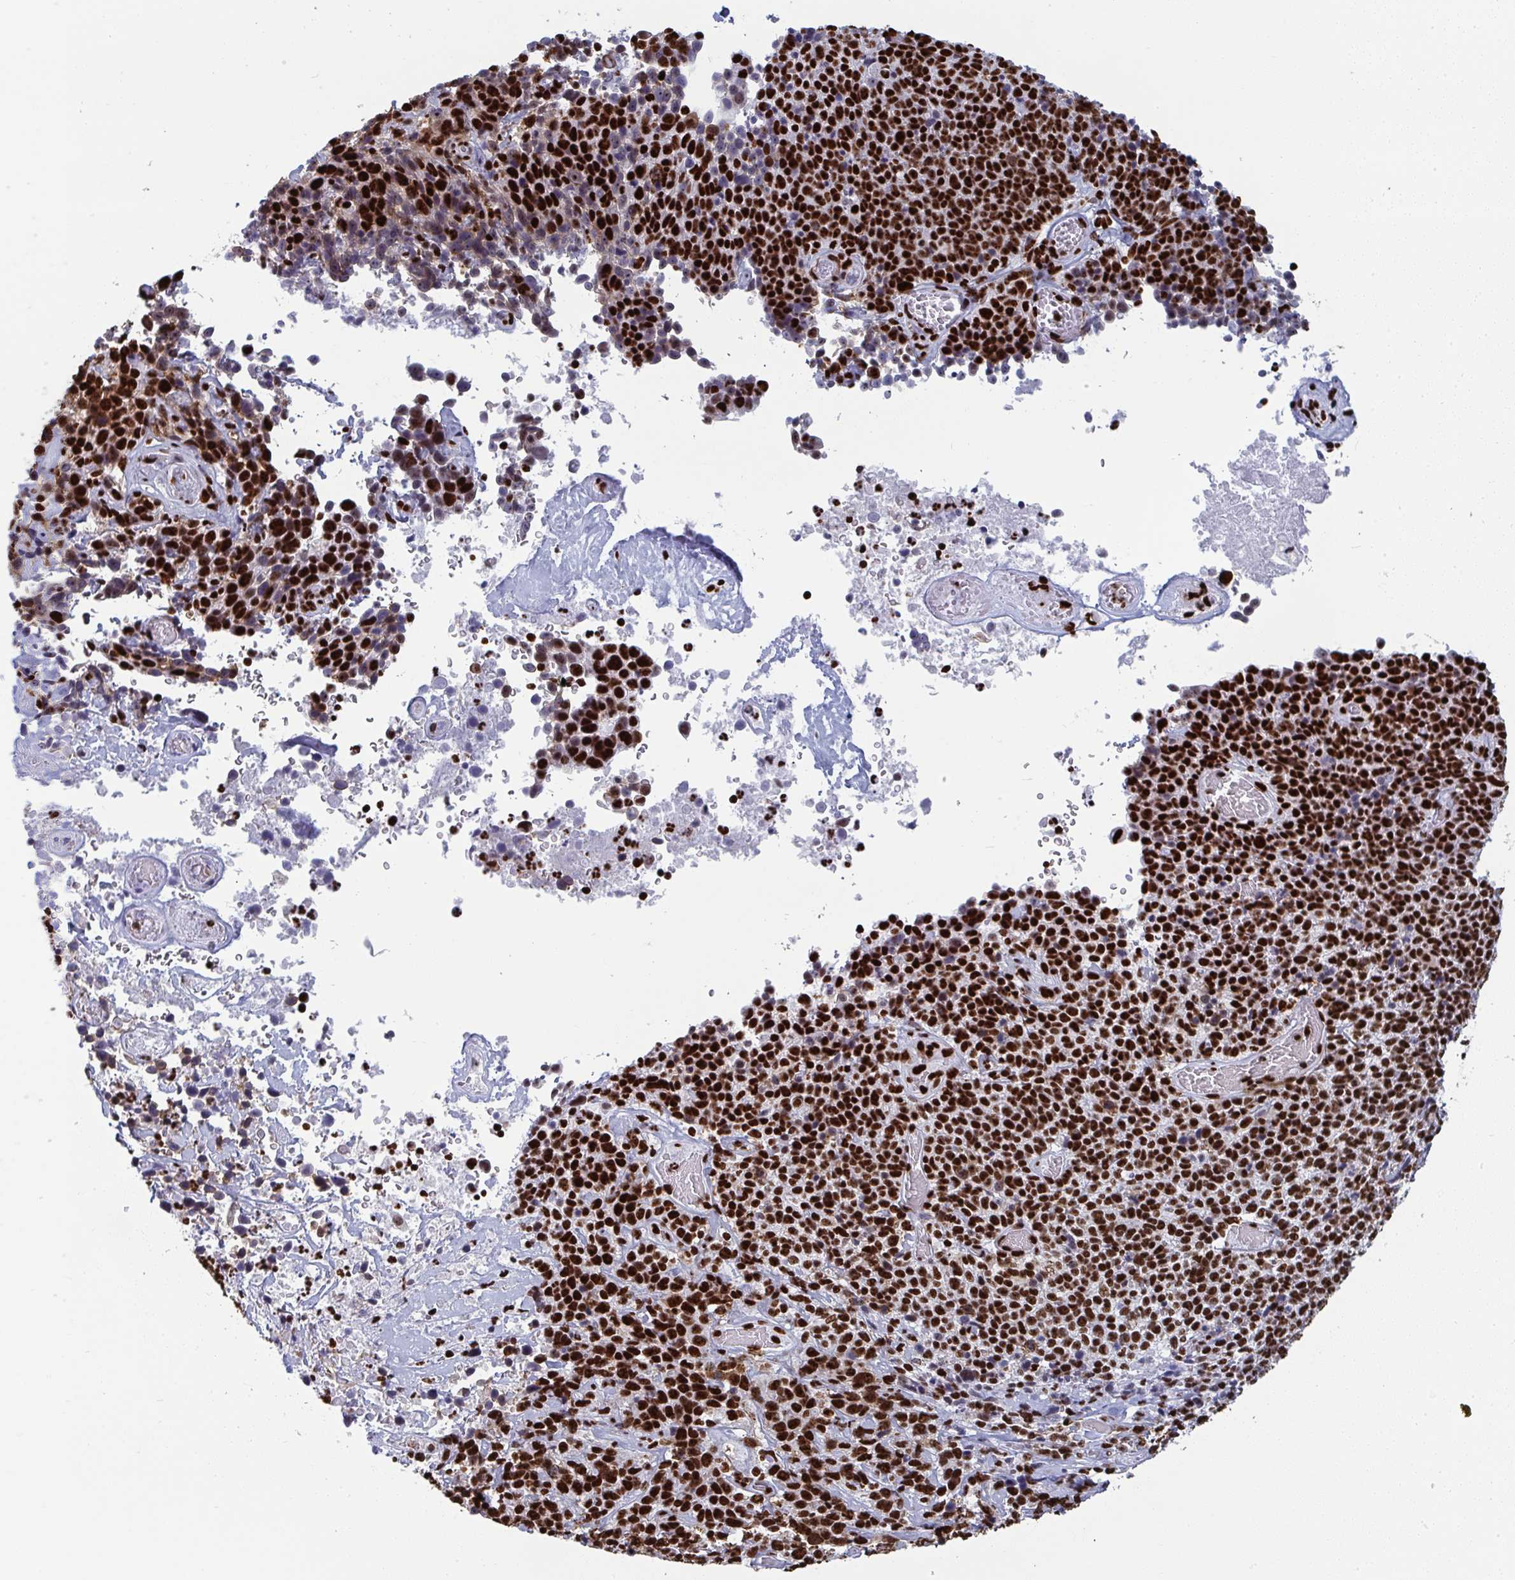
{"staining": {"intensity": "strong", "quantity": ">75%", "location": "nuclear"}, "tissue": "cervical cancer", "cell_type": "Tumor cells", "image_type": "cancer", "snomed": [{"axis": "morphology", "description": "Squamous cell carcinoma, NOS"}, {"axis": "topography", "description": "Cervix"}], "caption": "Squamous cell carcinoma (cervical) stained with a protein marker reveals strong staining in tumor cells.", "gene": "GAR1", "patient": {"sex": "female", "age": 46}}